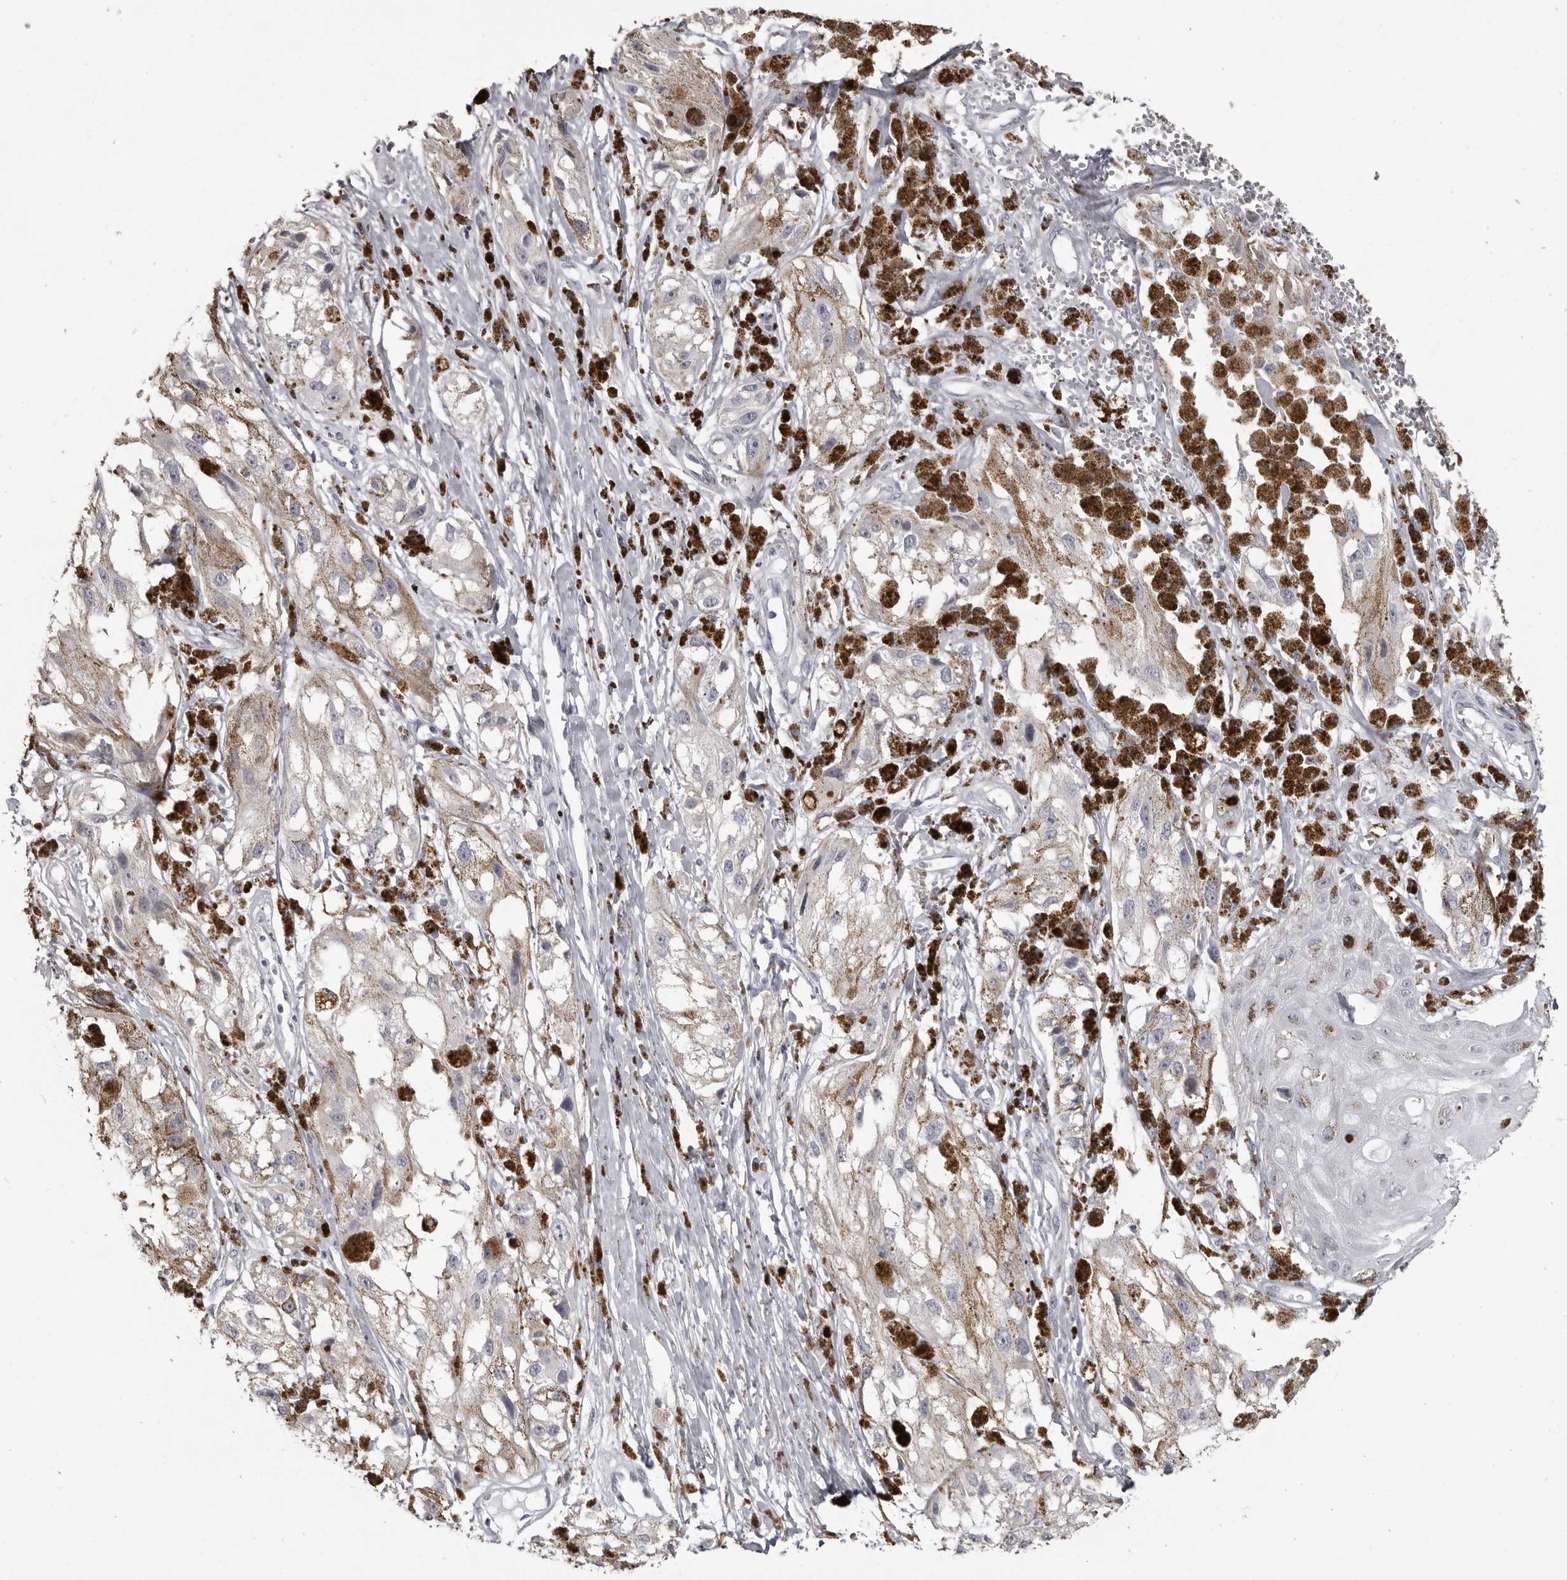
{"staining": {"intensity": "negative", "quantity": "none", "location": "none"}, "tissue": "melanoma", "cell_type": "Tumor cells", "image_type": "cancer", "snomed": [{"axis": "morphology", "description": "Malignant melanoma, NOS"}, {"axis": "topography", "description": "Skin"}], "caption": "Malignant melanoma was stained to show a protein in brown. There is no significant expression in tumor cells.", "gene": "GPN2", "patient": {"sex": "male", "age": 88}}